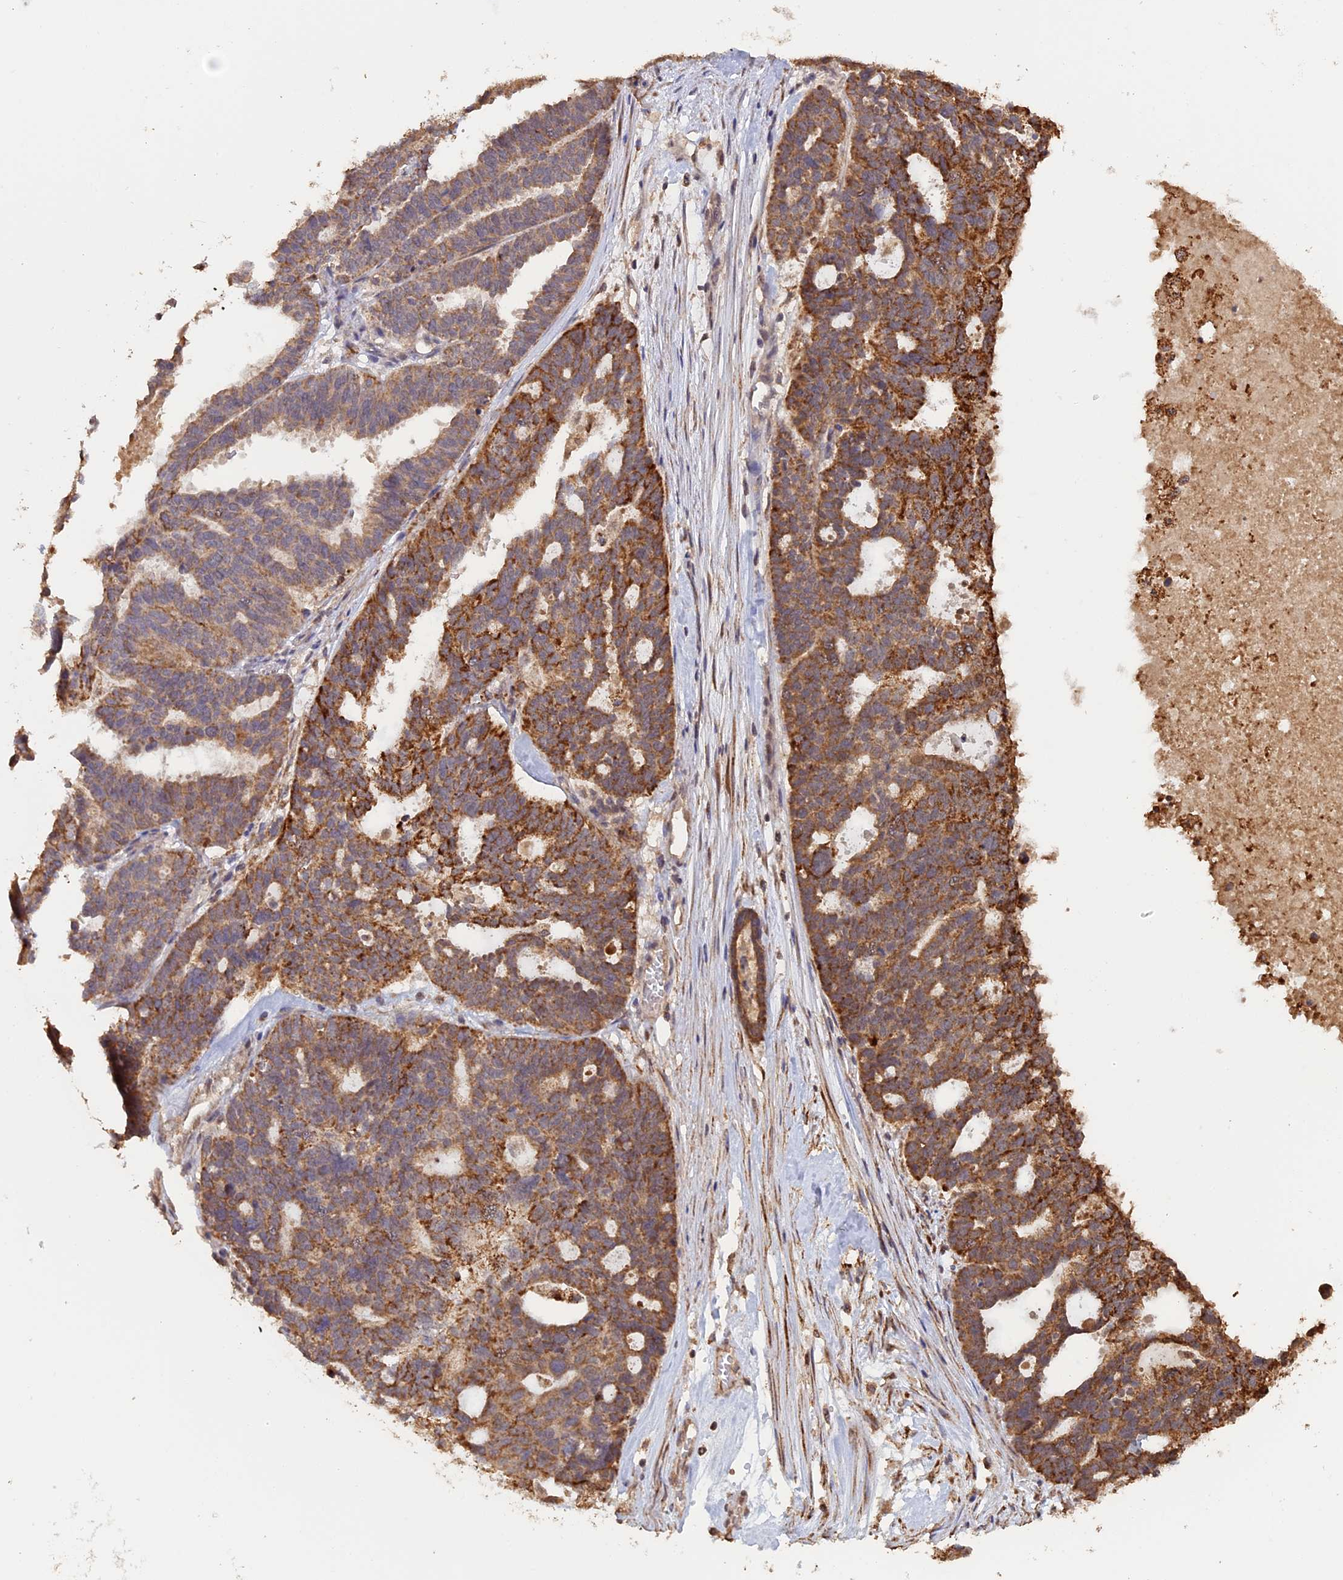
{"staining": {"intensity": "strong", "quantity": "25%-75%", "location": "cytoplasmic/membranous"}, "tissue": "ovarian cancer", "cell_type": "Tumor cells", "image_type": "cancer", "snomed": [{"axis": "morphology", "description": "Cystadenocarcinoma, serous, NOS"}, {"axis": "topography", "description": "Ovary"}], "caption": "Ovarian serous cystadenocarcinoma was stained to show a protein in brown. There is high levels of strong cytoplasmic/membranous positivity in approximately 25%-75% of tumor cells.", "gene": "FAM210B", "patient": {"sex": "female", "age": 59}}